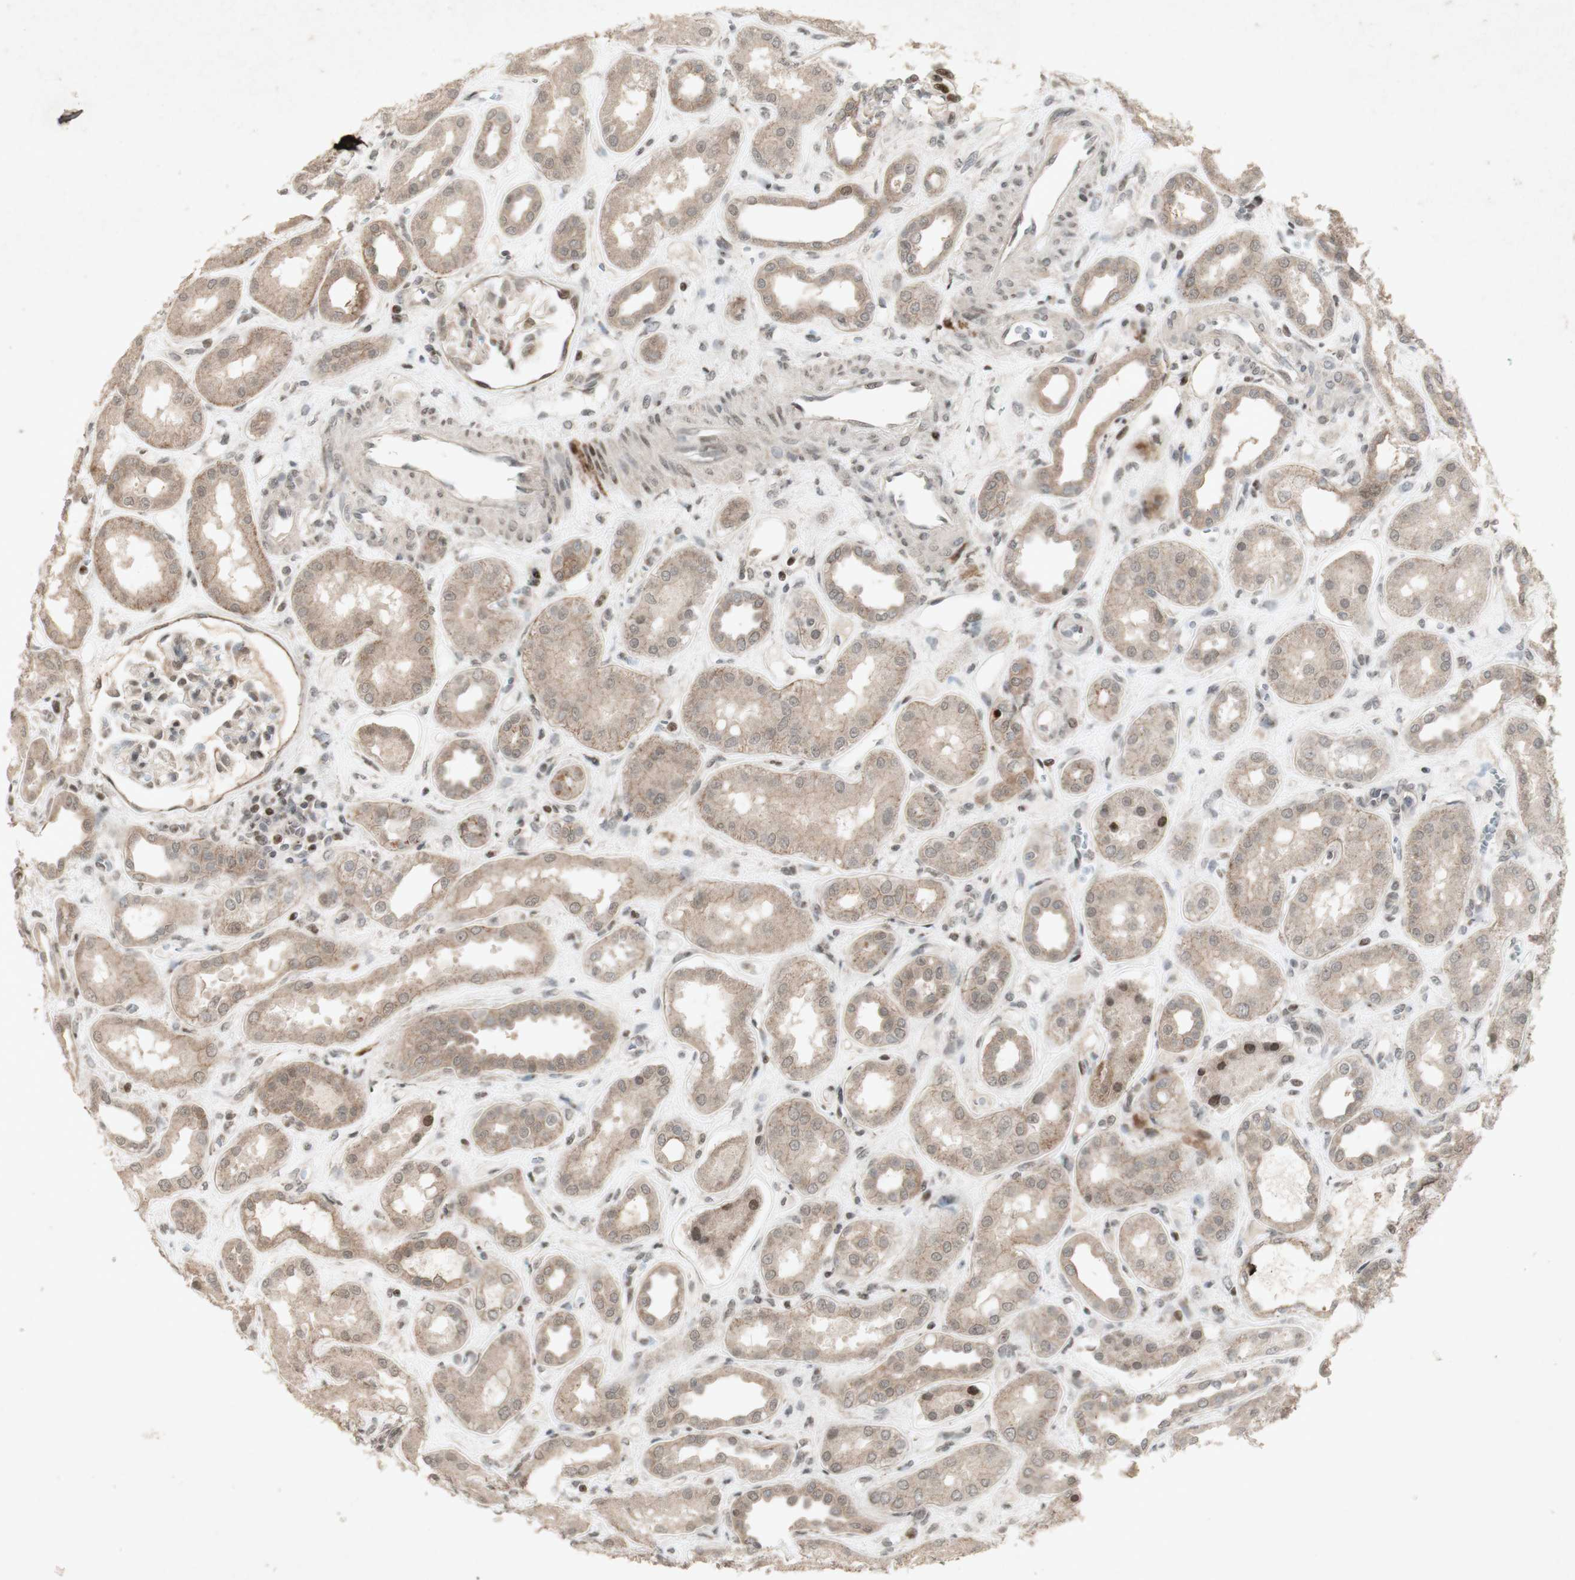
{"staining": {"intensity": "strong", "quantity": "25%-75%", "location": "cytoplasmic/membranous,nuclear"}, "tissue": "kidney", "cell_type": "Cells in glomeruli", "image_type": "normal", "snomed": [{"axis": "morphology", "description": "Normal tissue, NOS"}, {"axis": "topography", "description": "Kidney"}], "caption": "Immunohistochemical staining of unremarkable human kidney reveals 25%-75% levels of strong cytoplasmic/membranous,nuclear protein staining in approximately 25%-75% of cells in glomeruli. The protein of interest is stained brown, and the nuclei are stained in blue (DAB (3,3'-diaminobenzidine) IHC with brightfield microscopy, high magnification).", "gene": "PLXNA1", "patient": {"sex": "male", "age": 59}}